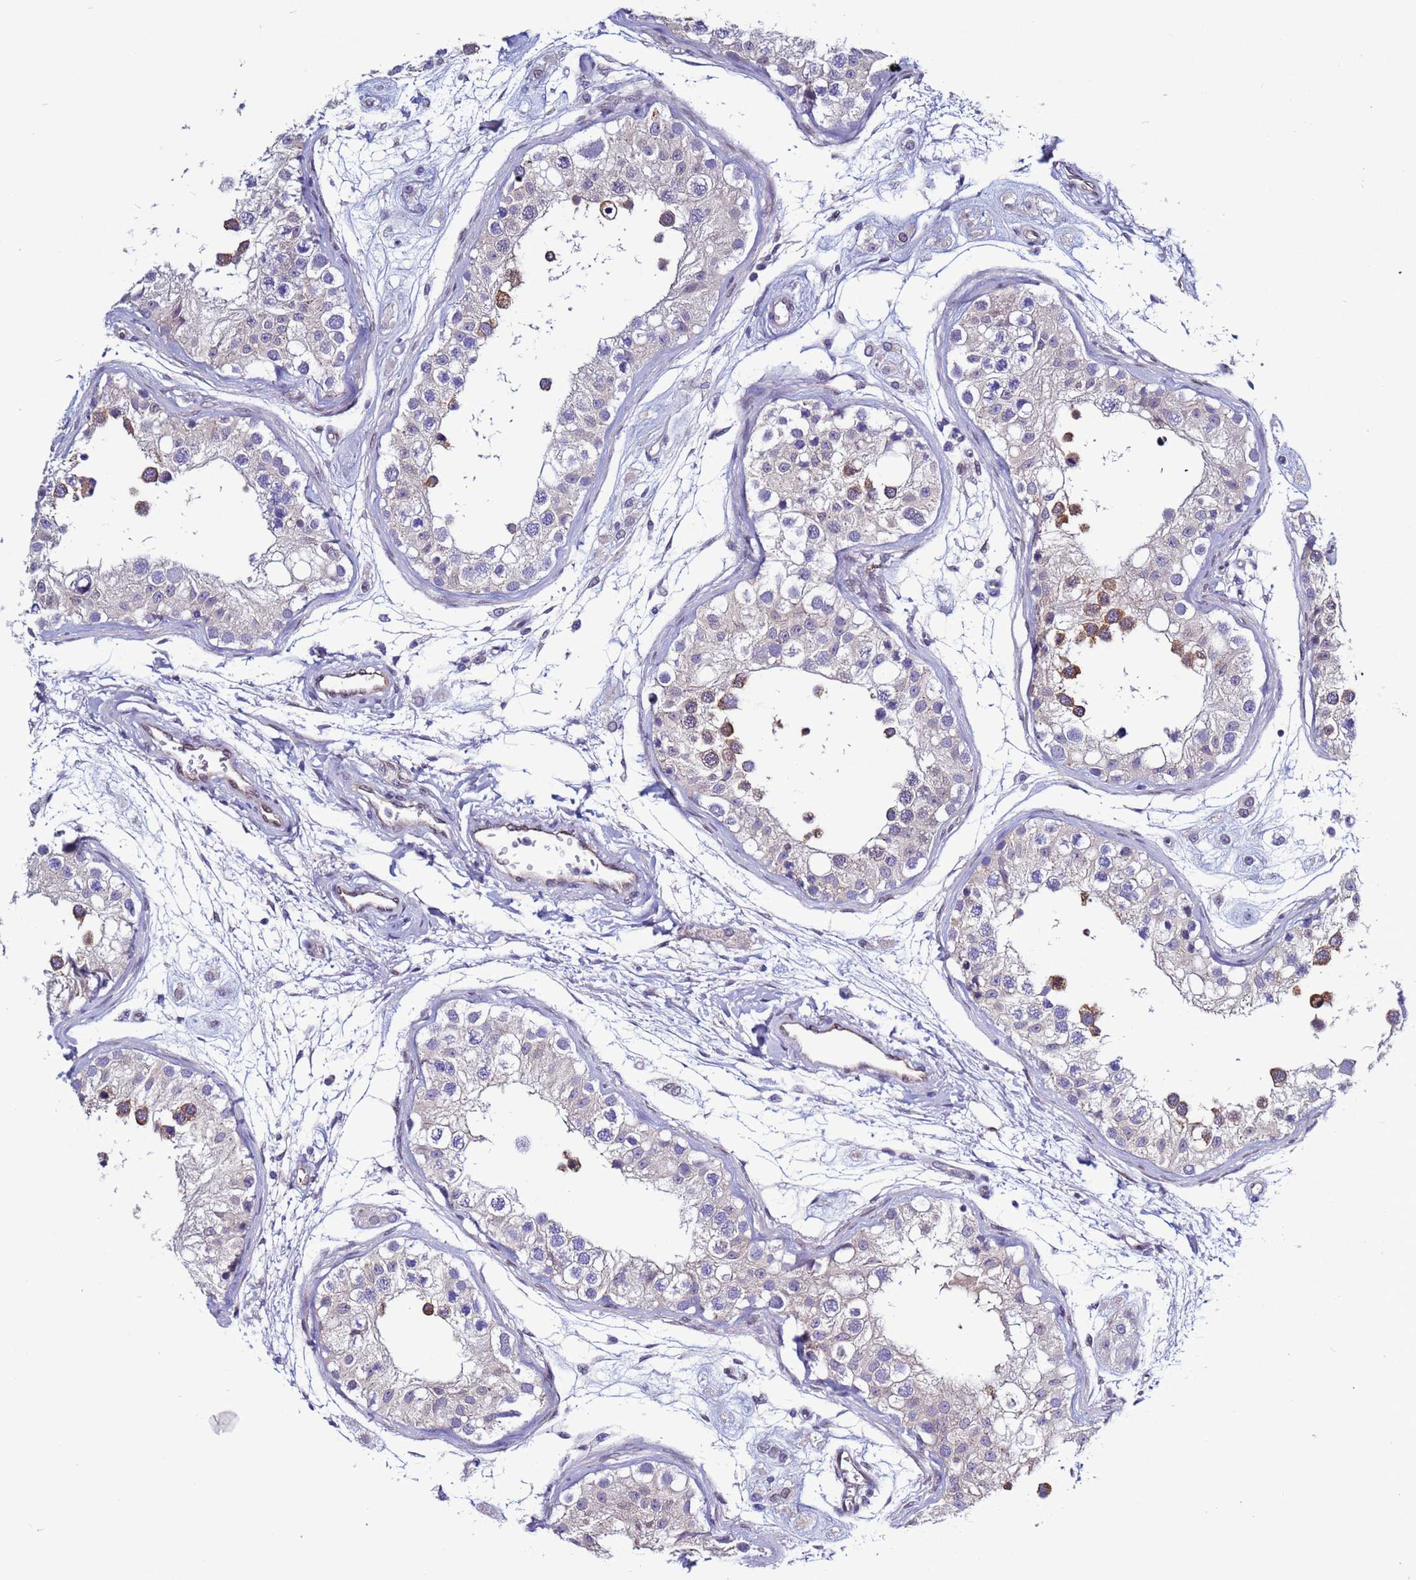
{"staining": {"intensity": "moderate", "quantity": "25%-75%", "location": "cytoplasmic/membranous"}, "tissue": "testis", "cell_type": "Cells in seminiferous ducts", "image_type": "normal", "snomed": [{"axis": "morphology", "description": "Normal tissue, NOS"}, {"axis": "morphology", "description": "Adenocarcinoma, metastatic, NOS"}, {"axis": "topography", "description": "Testis"}], "caption": "The histopathology image demonstrates staining of benign testis, revealing moderate cytoplasmic/membranous protein staining (brown color) within cells in seminiferous ducts. (DAB IHC, brown staining for protein, blue staining for nuclei).", "gene": "TRIM37", "patient": {"sex": "male", "age": 26}}